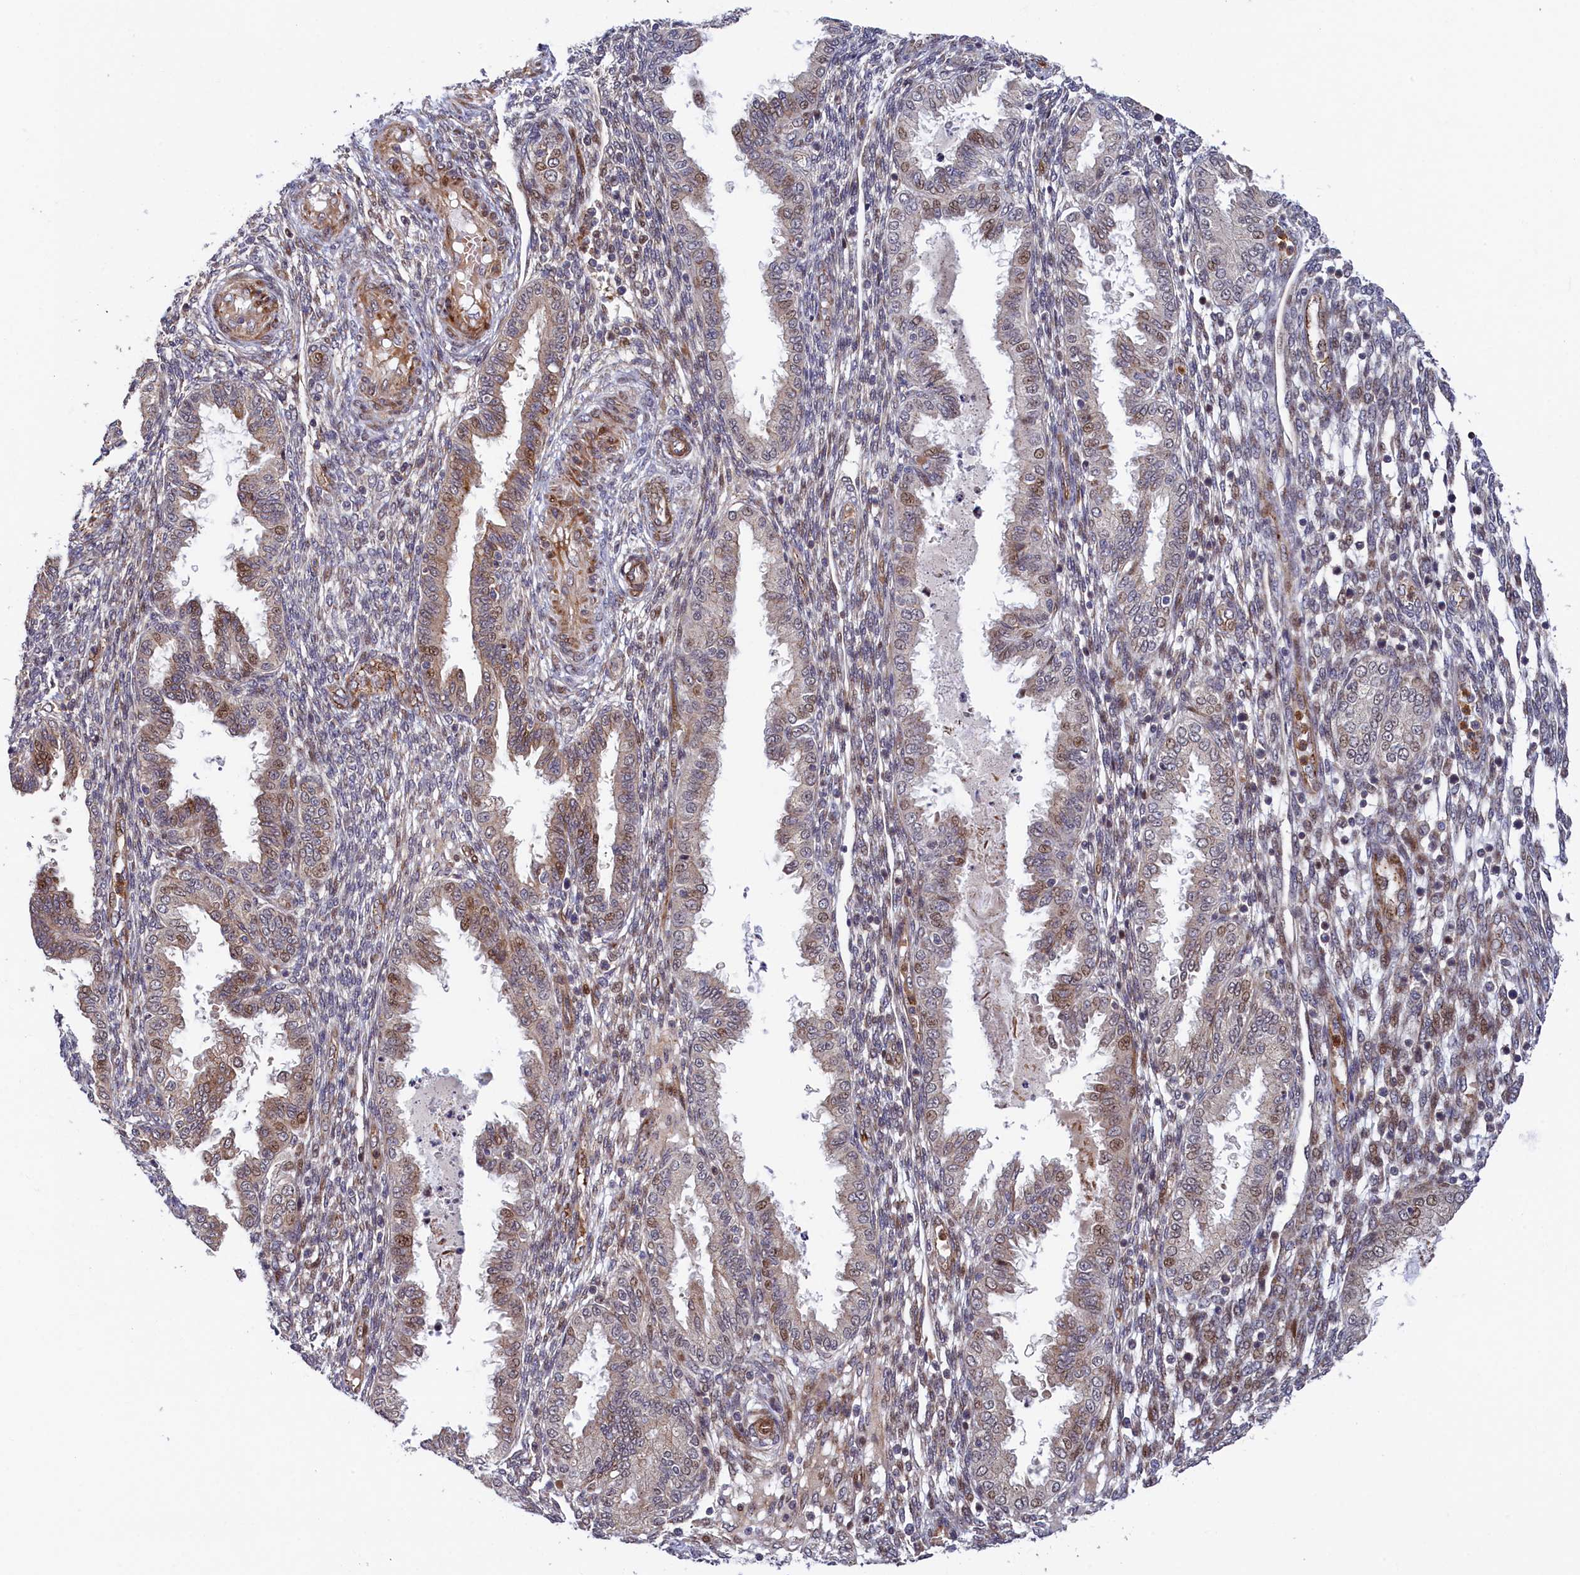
{"staining": {"intensity": "negative", "quantity": "none", "location": "none"}, "tissue": "endometrium", "cell_type": "Cells in endometrial stroma", "image_type": "normal", "snomed": [{"axis": "morphology", "description": "Normal tissue, NOS"}, {"axis": "topography", "description": "Endometrium"}], "caption": "Cells in endometrial stroma show no significant protein positivity in benign endometrium. (Stains: DAB immunohistochemistry with hematoxylin counter stain, Microscopy: brightfield microscopy at high magnification).", "gene": "PIK3C3", "patient": {"sex": "female", "age": 33}}